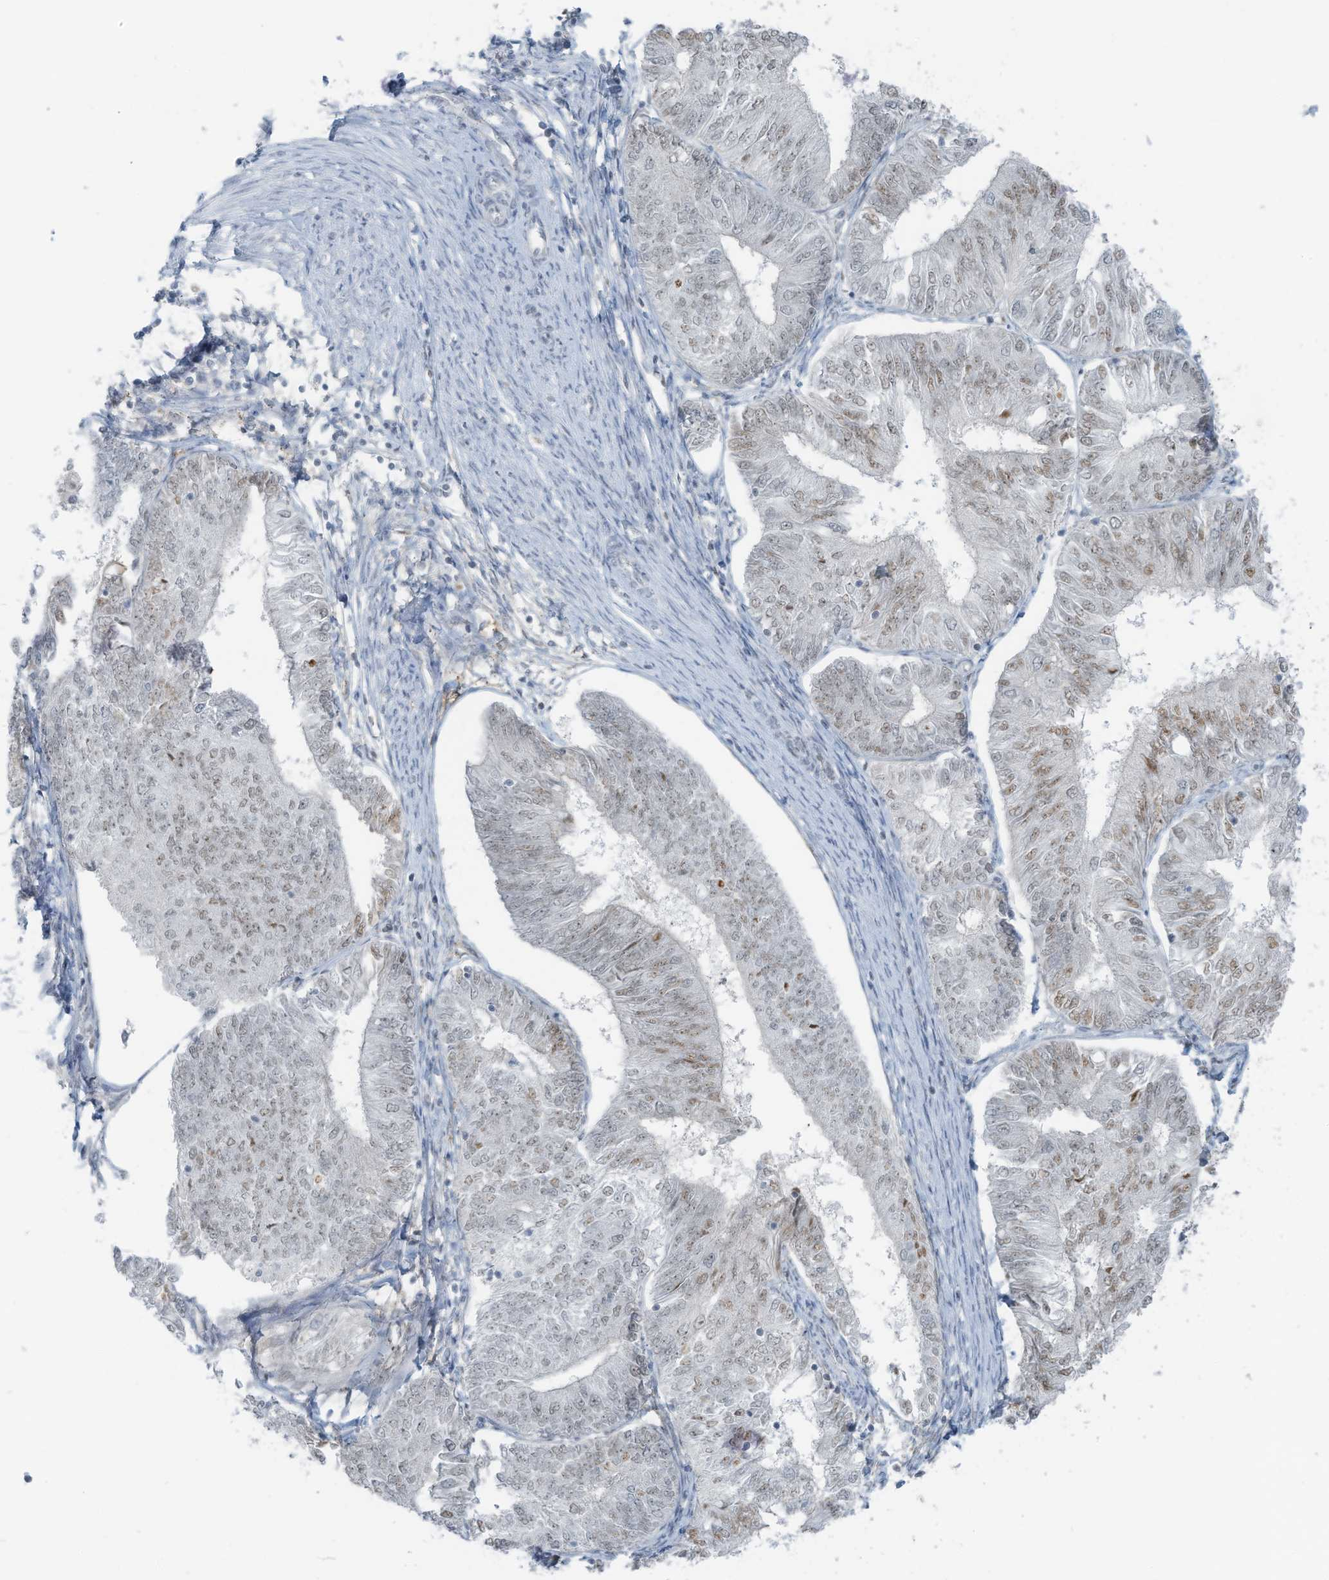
{"staining": {"intensity": "moderate", "quantity": "25%-75%", "location": "nuclear"}, "tissue": "endometrial cancer", "cell_type": "Tumor cells", "image_type": "cancer", "snomed": [{"axis": "morphology", "description": "Adenocarcinoma, NOS"}, {"axis": "topography", "description": "Endometrium"}], "caption": "Approximately 25%-75% of tumor cells in endometrial cancer reveal moderate nuclear protein positivity as visualized by brown immunohistochemical staining.", "gene": "WRNIP1", "patient": {"sex": "female", "age": 58}}